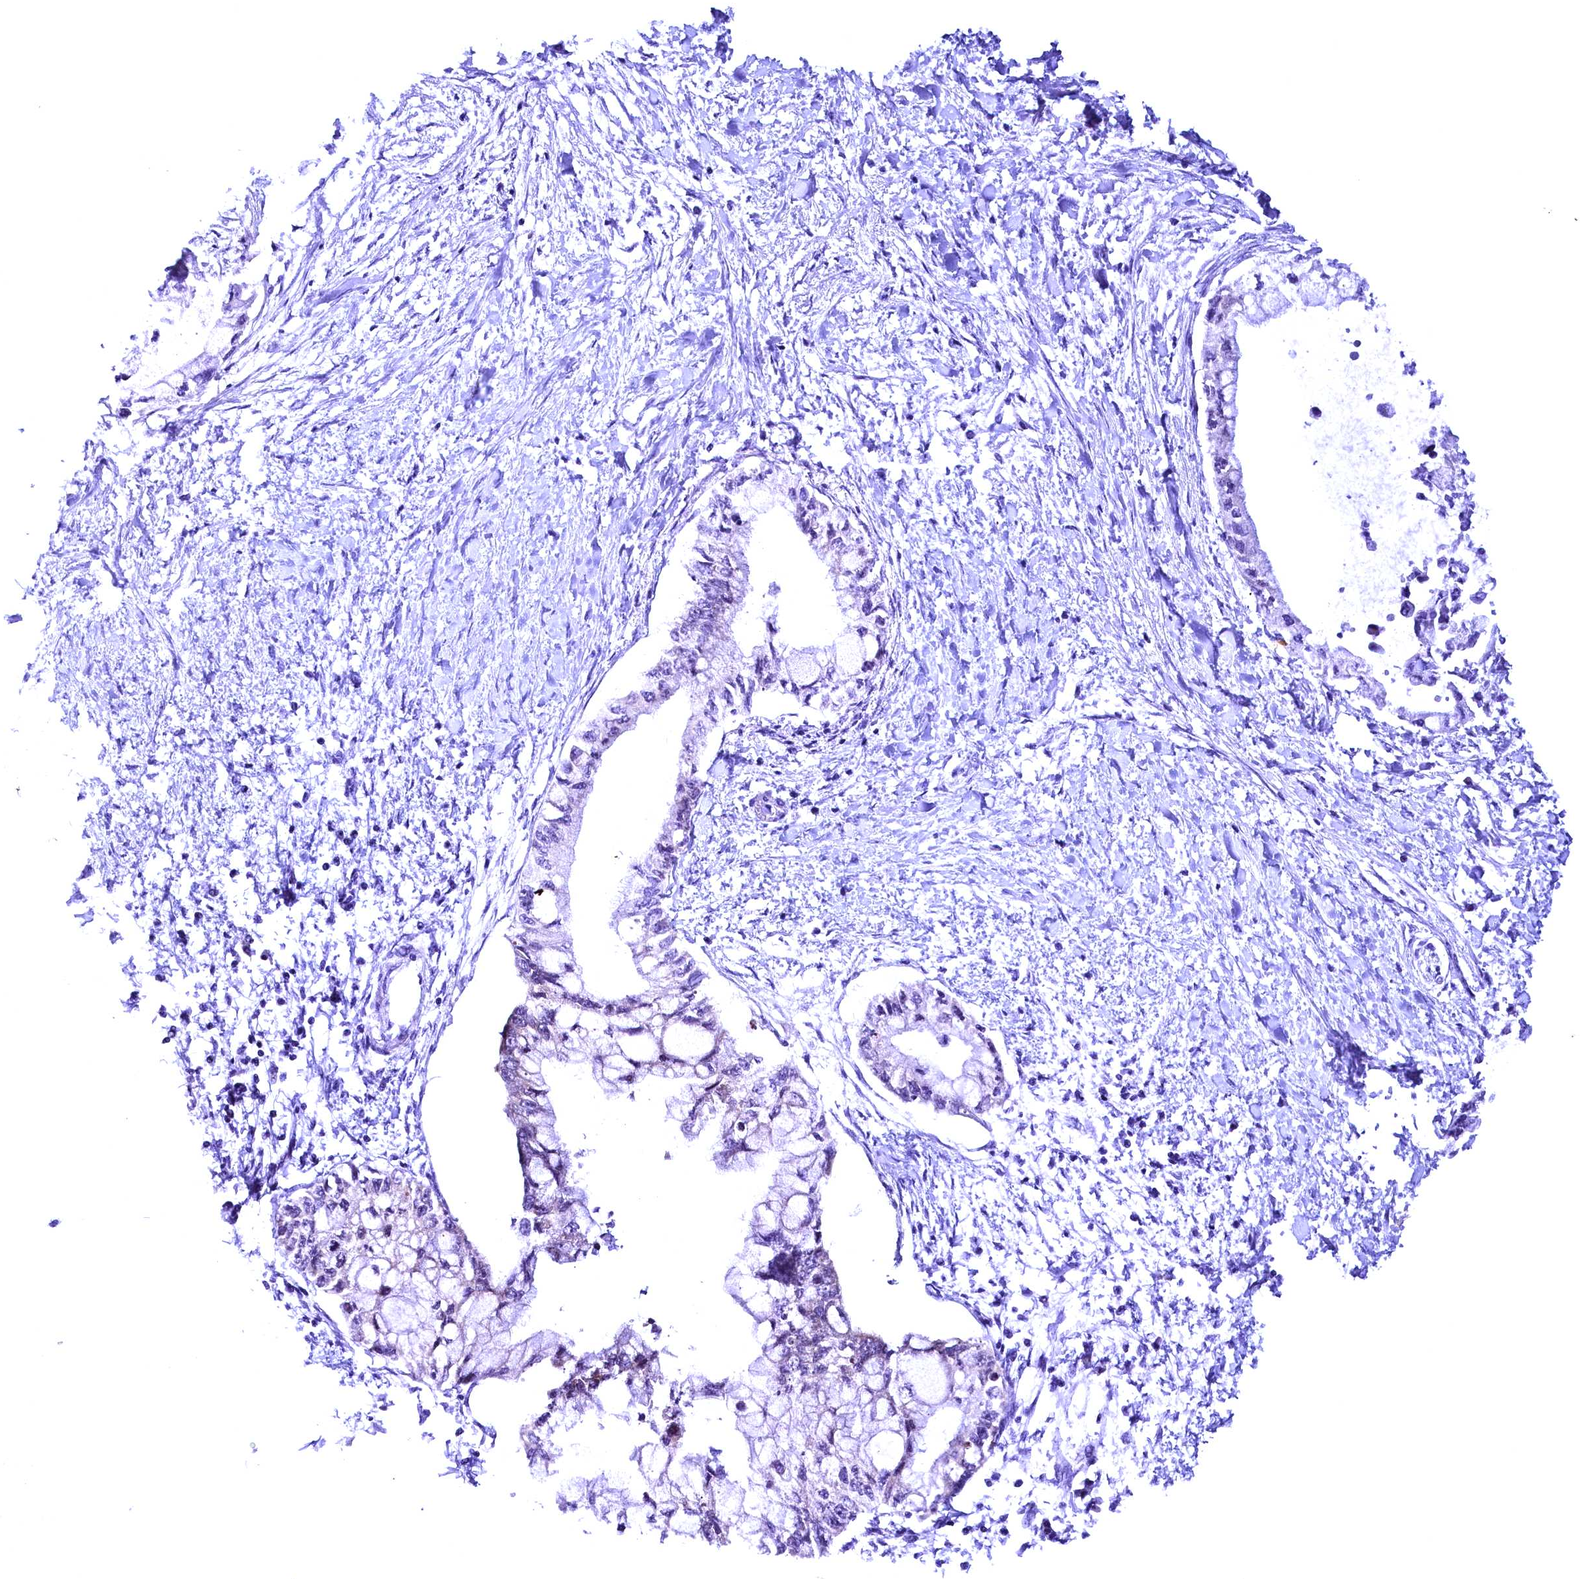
{"staining": {"intensity": "negative", "quantity": "none", "location": "none"}, "tissue": "pancreatic cancer", "cell_type": "Tumor cells", "image_type": "cancer", "snomed": [{"axis": "morphology", "description": "Adenocarcinoma, NOS"}, {"axis": "topography", "description": "Pancreas"}], "caption": "Immunohistochemistry (IHC) image of neoplastic tissue: human pancreatic cancer (adenocarcinoma) stained with DAB (3,3'-diaminobenzidine) shows no significant protein staining in tumor cells.", "gene": "CCDC106", "patient": {"sex": "male", "age": 48}}